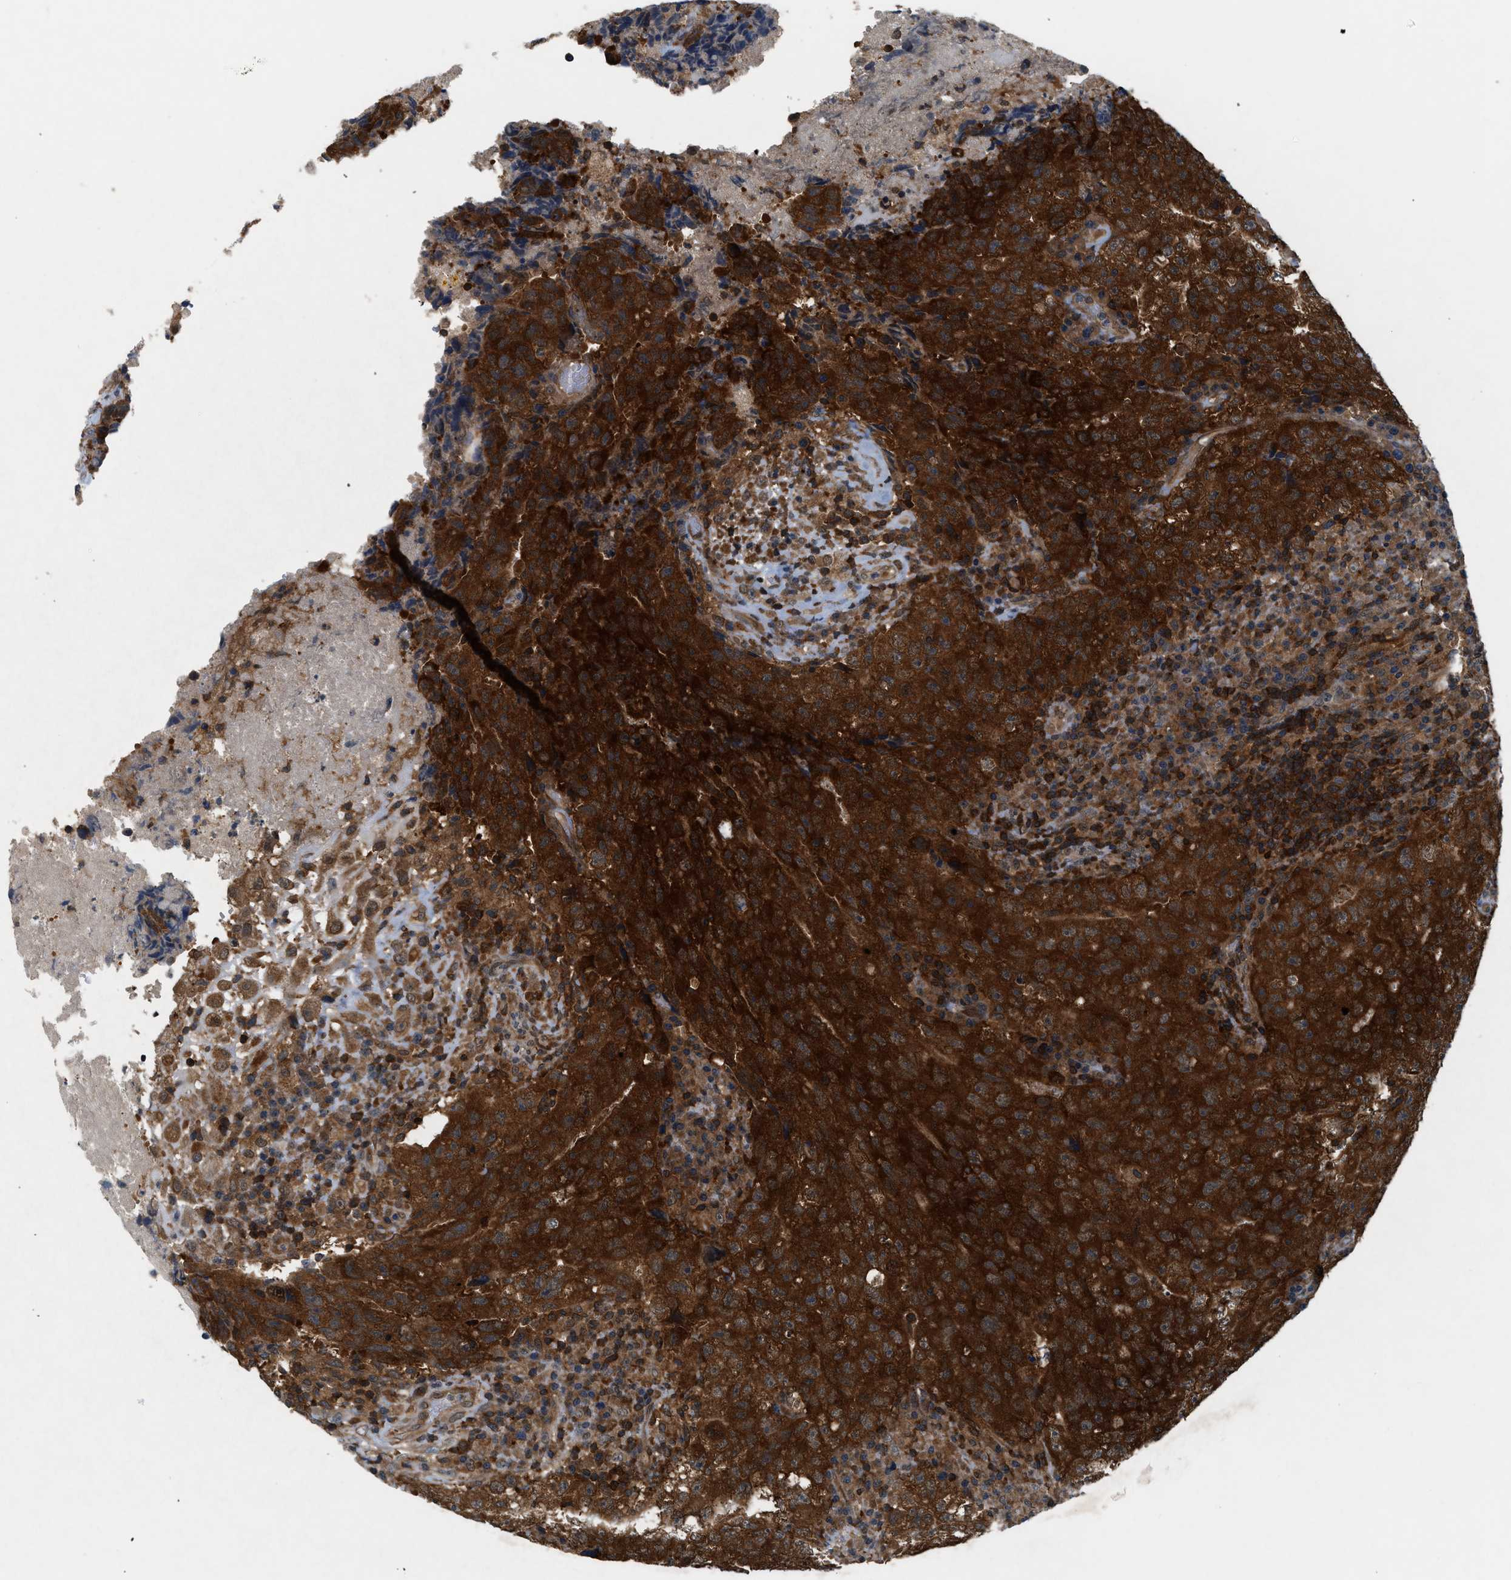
{"staining": {"intensity": "strong", "quantity": ">75%", "location": "cytoplasmic/membranous"}, "tissue": "testis cancer", "cell_type": "Tumor cells", "image_type": "cancer", "snomed": [{"axis": "morphology", "description": "Necrosis, NOS"}, {"axis": "morphology", "description": "Carcinoma, Embryonal, NOS"}, {"axis": "topography", "description": "Testis"}], "caption": "Testis embryonal carcinoma tissue reveals strong cytoplasmic/membranous expression in approximately >75% of tumor cells", "gene": "OXSR1", "patient": {"sex": "male", "age": 19}}